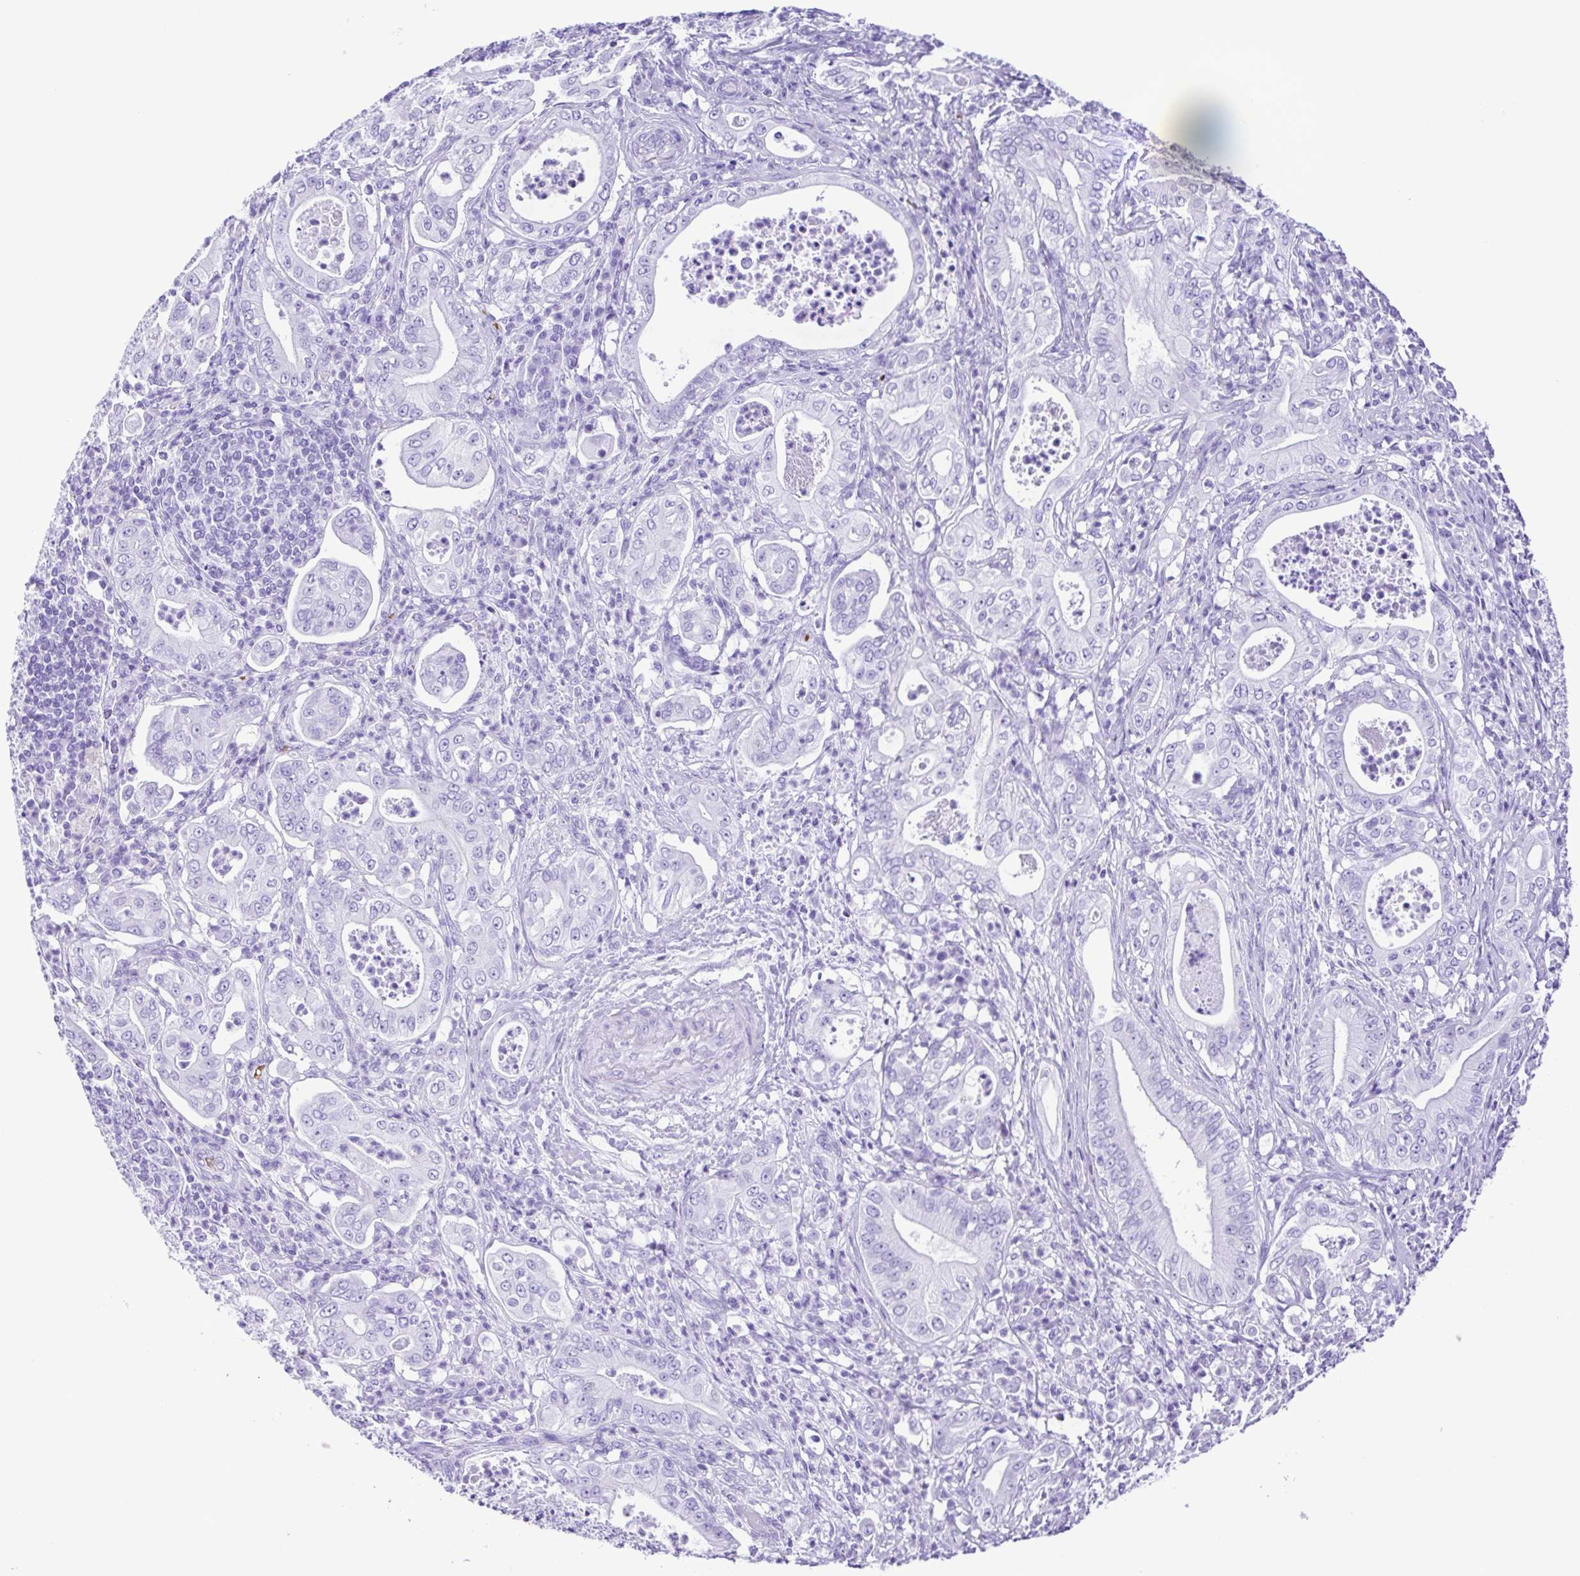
{"staining": {"intensity": "negative", "quantity": "none", "location": "none"}, "tissue": "pancreatic cancer", "cell_type": "Tumor cells", "image_type": "cancer", "snomed": [{"axis": "morphology", "description": "Adenocarcinoma, NOS"}, {"axis": "topography", "description": "Pancreas"}], "caption": "Tumor cells show no significant staining in pancreatic cancer (adenocarcinoma). The staining is performed using DAB brown chromogen with nuclei counter-stained in using hematoxylin.", "gene": "SYT1", "patient": {"sex": "male", "age": 71}}